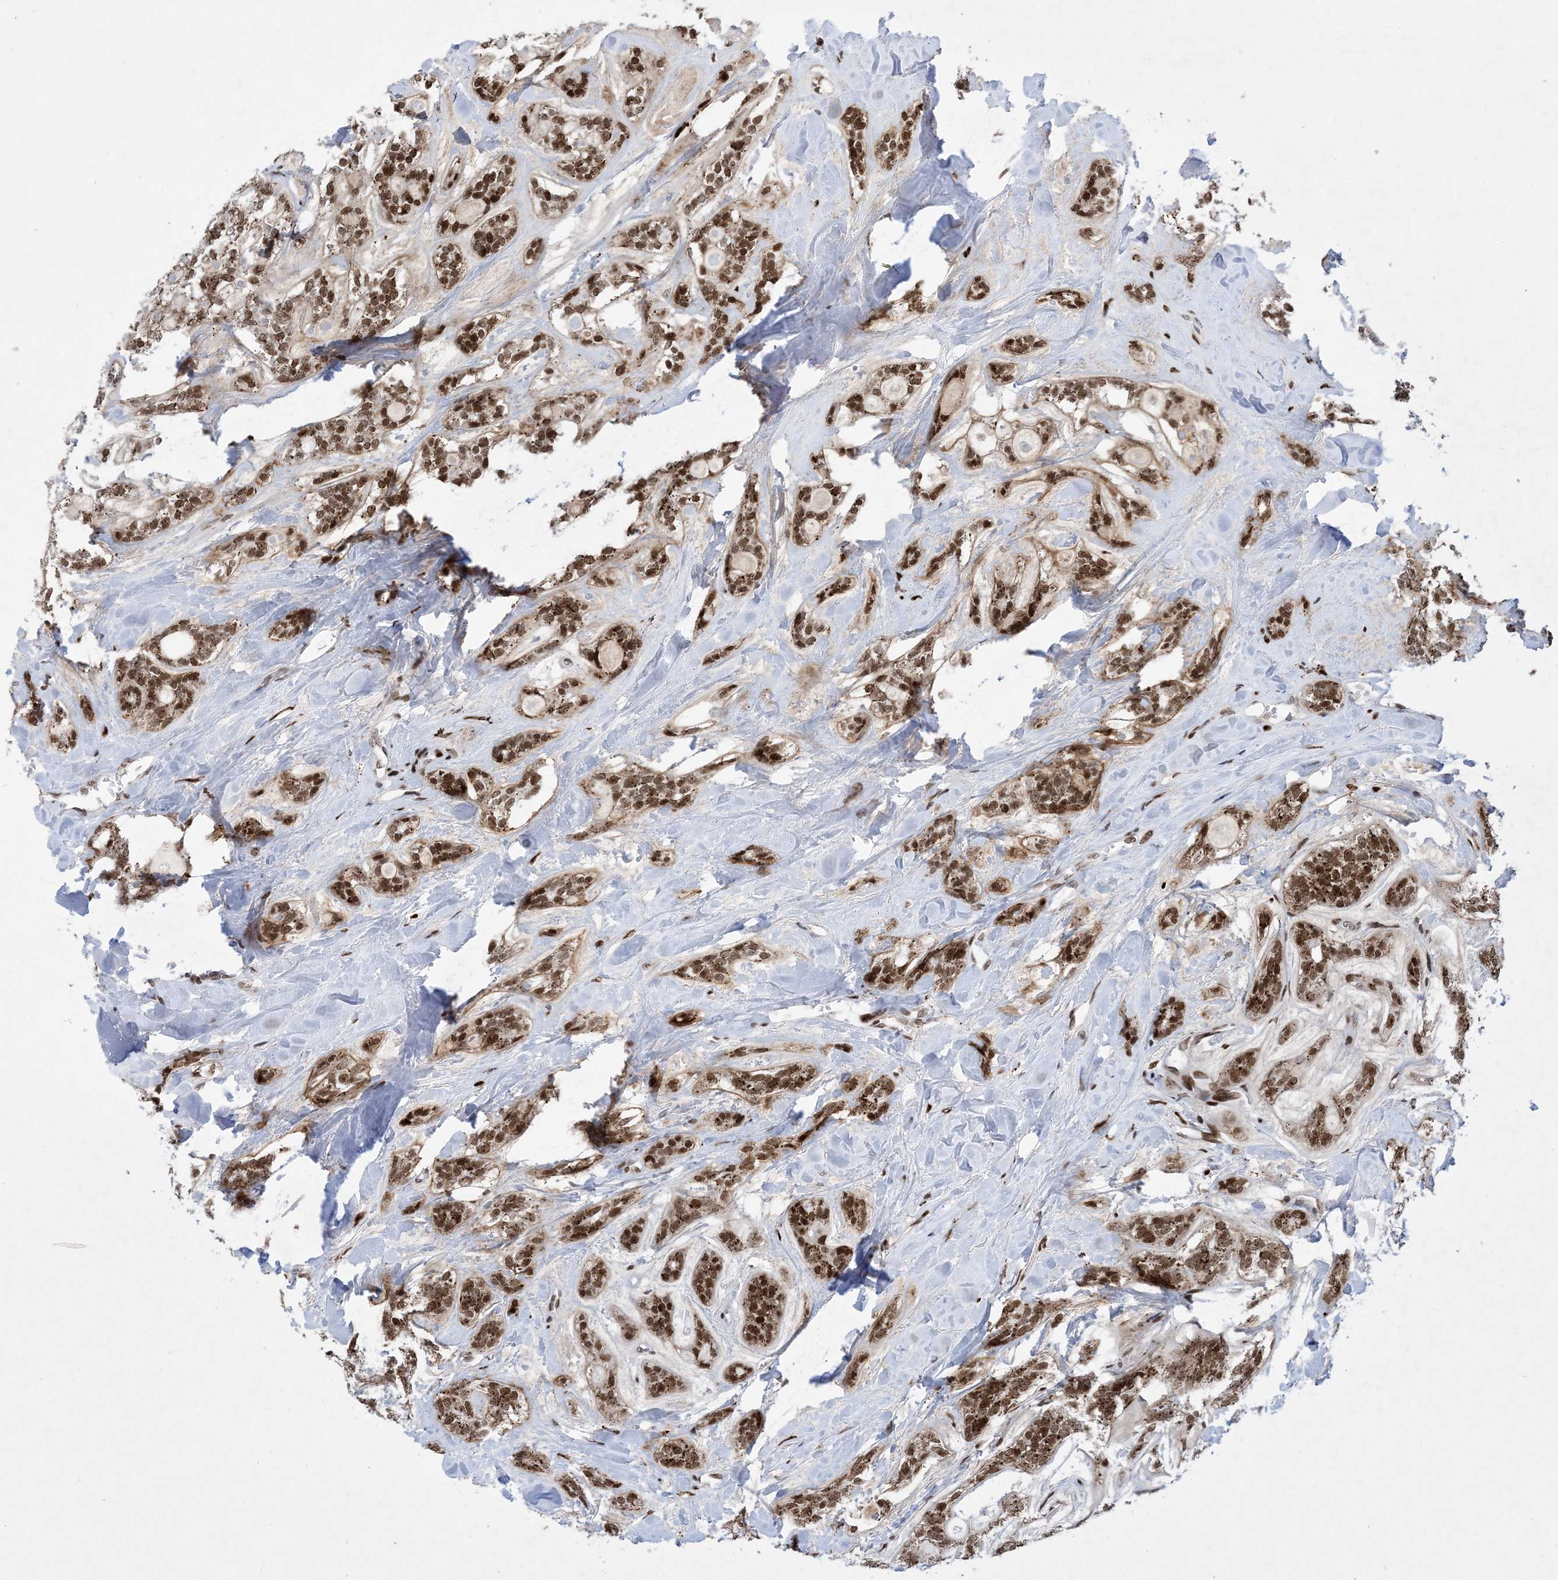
{"staining": {"intensity": "strong", "quantity": ">75%", "location": "nuclear"}, "tissue": "head and neck cancer", "cell_type": "Tumor cells", "image_type": "cancer", "snomed": [{"axis": "morphology", "description": "Adenocarcinoma, NOS"}, {"axis": "topography", "description": "Head-Neck"}], "caption": "Immunohistochemistry (IHC) photomicrograph of human head and neck cancer (adenocarcinoma) stained for a protein (brown), which shows high levels of strong nuclear positivity in about >75% of tumor cells.", "gene": "TSPYL1", "patient": {"sex": "male", "age": 66}}